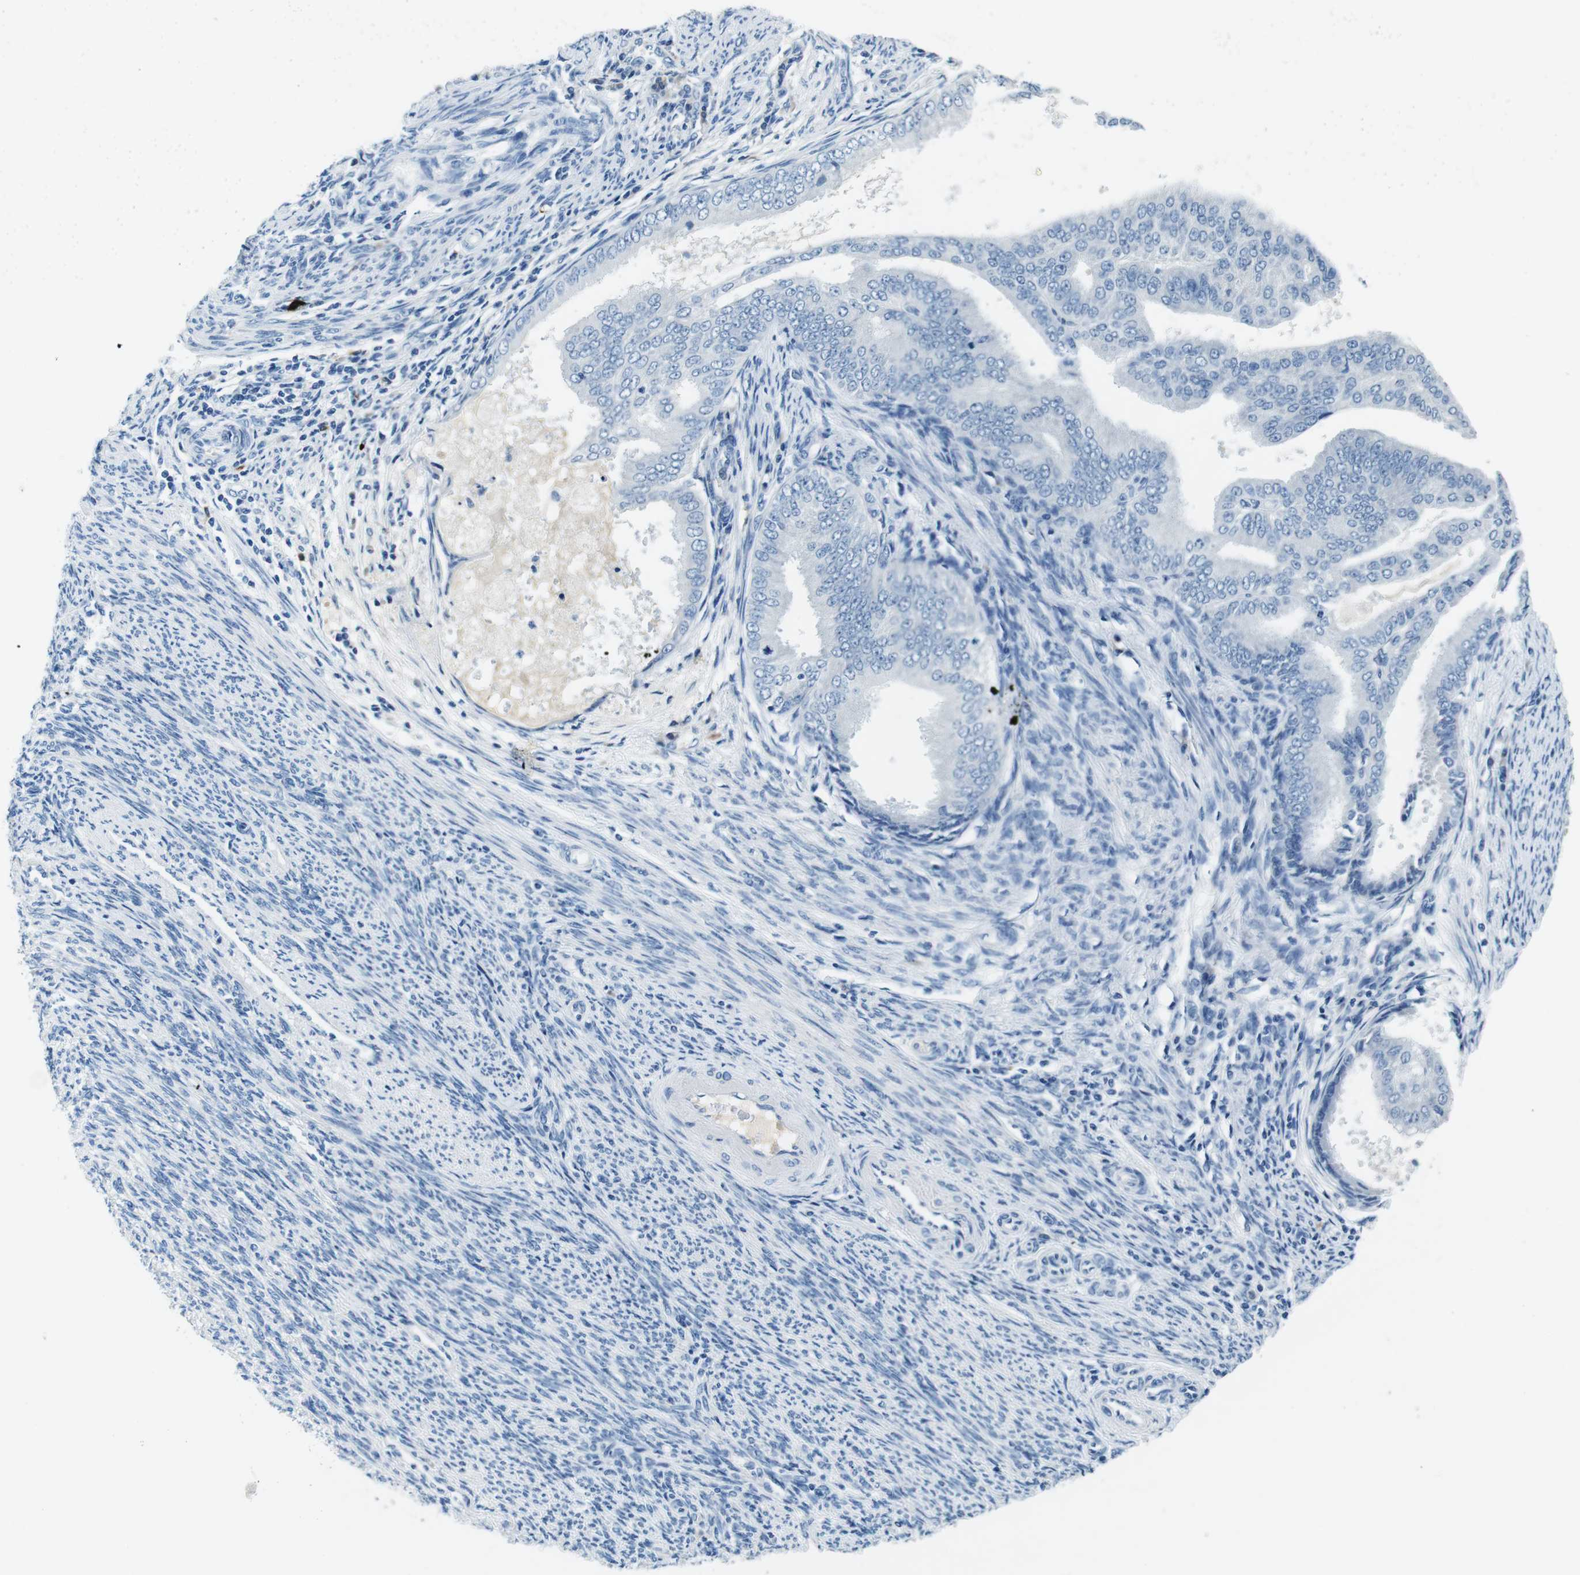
{"staining": {"intensity": "negative", "quantity": "none", "location": "none"}, "tissue": "endometrial cancer", "cell_type": "Tumor cells", "image_type": "cancer", "snomed": [{"axis": "morphology", "description": "Adenocarcinoma, NOS"}, {"axis": "topography", "description": "Endometrium"}], "caption": "The histopathology image shows no staining of tumor cells in endometrial cancer (adenocarcinoma). (IHC, brightfield microscopy, high magnification).", "gene": "IGHD", "patient": {"sex": "female", "age": 58}}